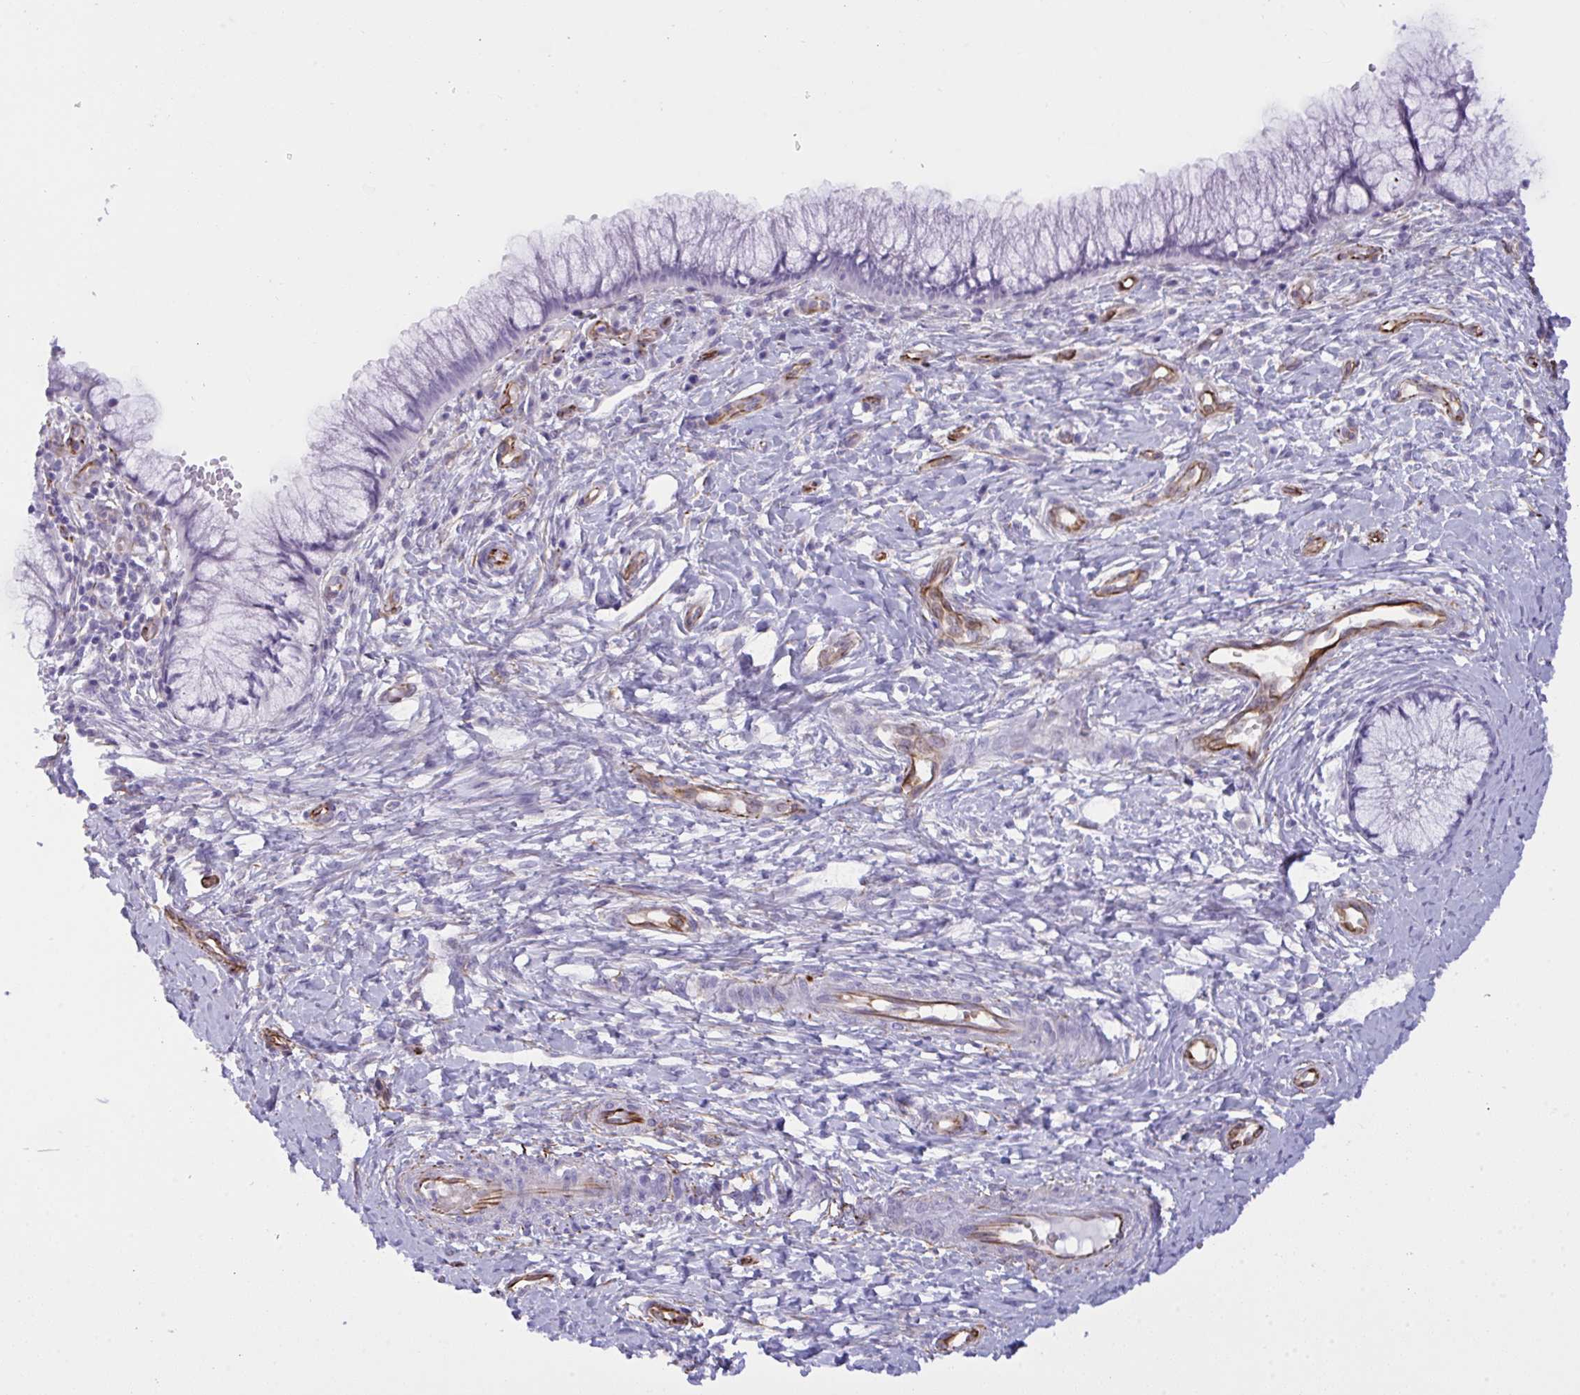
{"staining": {"intensity": "negative", "quantity": "none", "location": "none"}, "tissue": "cervix", "cell_type": "Glandular cells", "image_type": "normal", "snomed": [{"axis": "morphology", "description": "Normal tissue, NOS"}, {"axis": "topography", "description": "Cervix"}], "caption": "Glandular cells are negative for protein expression in benign human cervix. The staining is performed using DAB (3,3'-diaminobenzidine) brown chromogen with nuclei counter-stained in using hematoxylin.", "gene": "SLC35B1", "patient": {"sex": "female", "age": 37}}